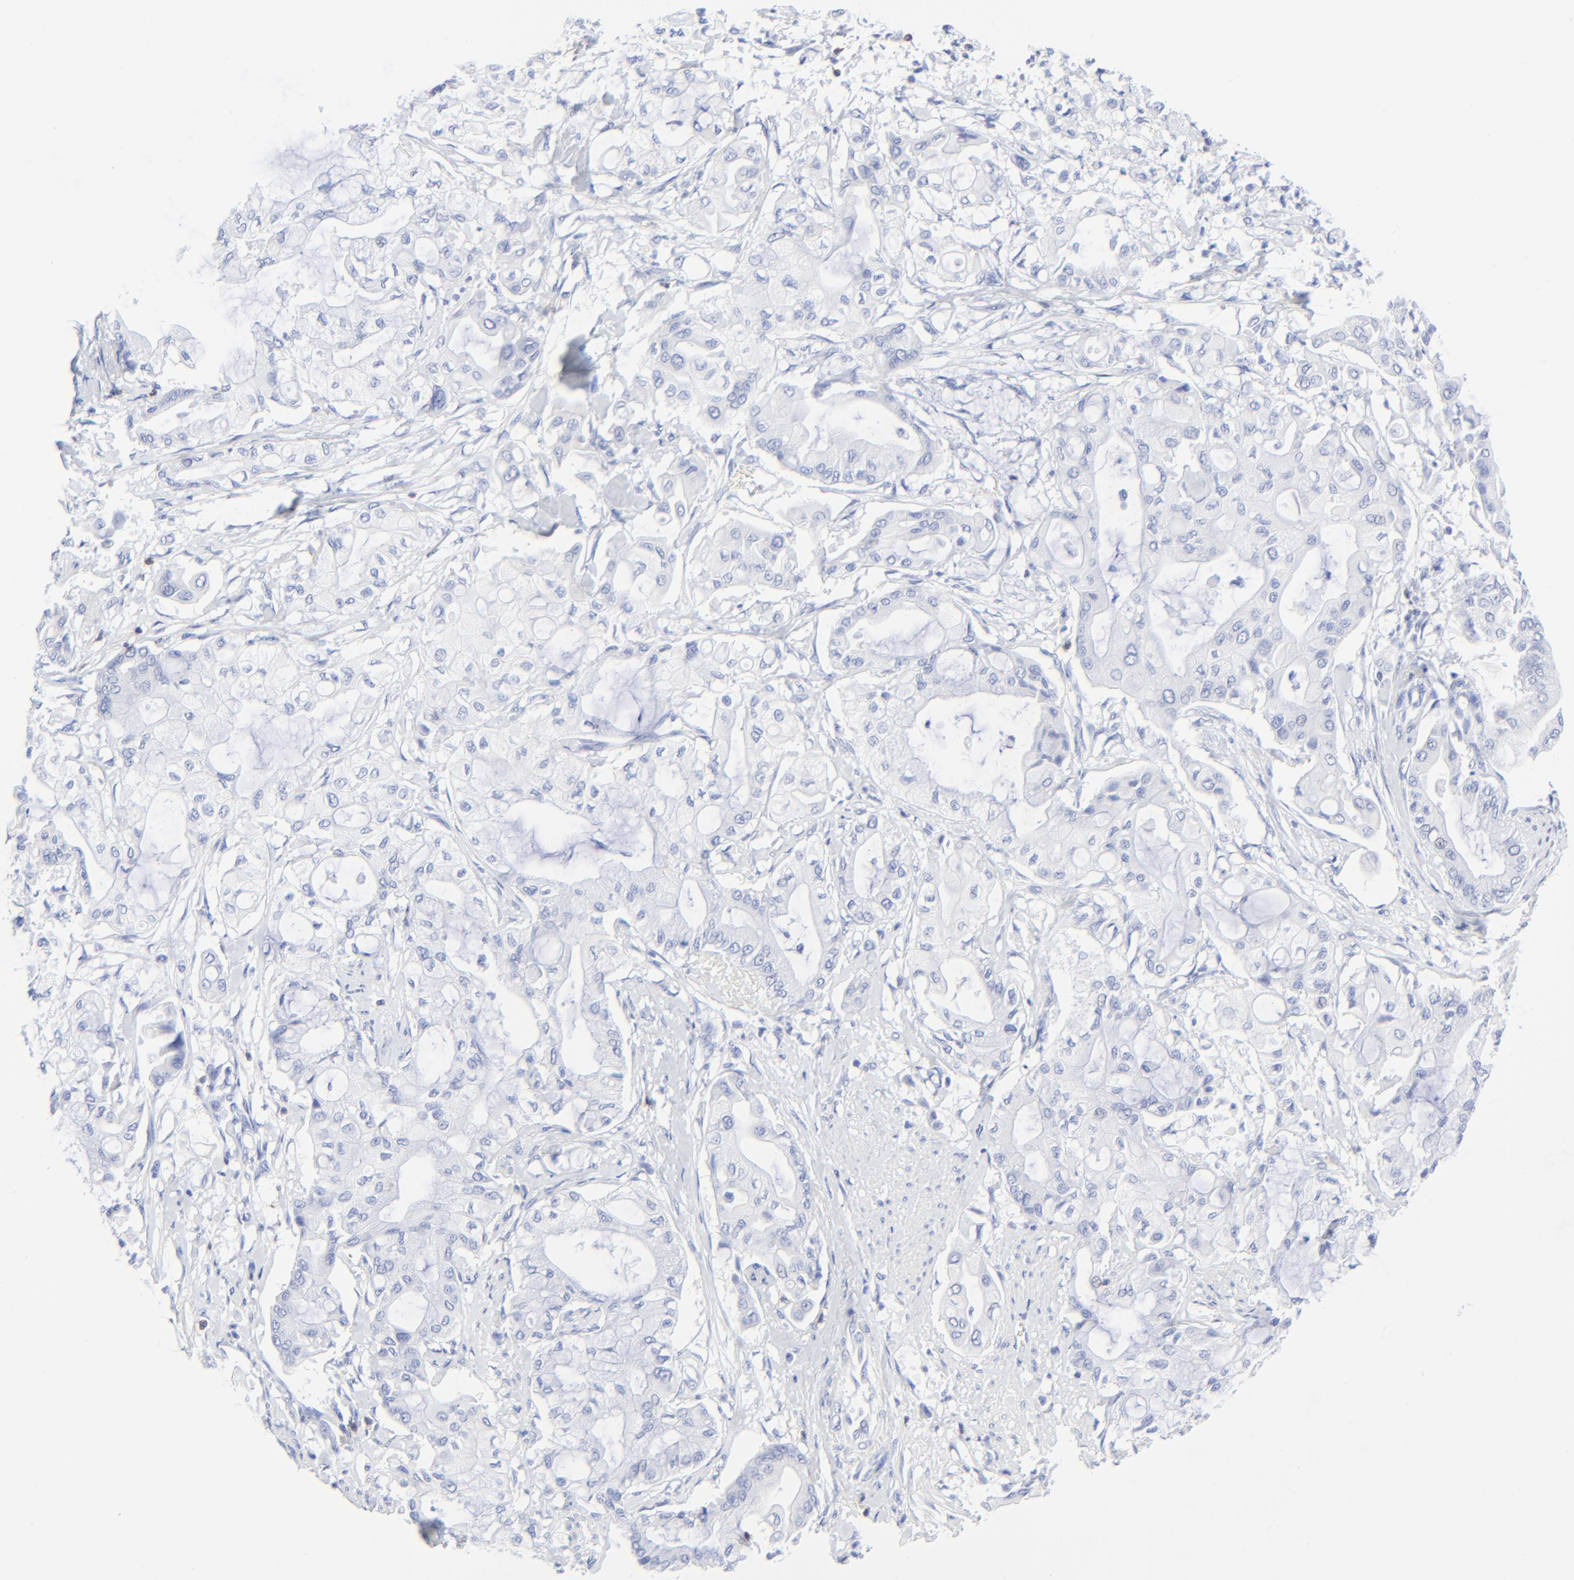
{"staining": {"intensity": "negative", "quantity": "none", "location": "none"}, "tissue": "pancreatic cancer", "cell_type": "Tumor cells", "image_type": "cancer", "snomed": [{"axis": "morphology", "description": "Adenocarcinoma, NOS"}, {"axis": "morphology", "description": "Adenocarcinoma, metastatic, NOS"}, {"axis": "topography", "description": "Lymph node"}, {"axis": "topography", "description": "Pancreas"}, {"axis": "topography", "description": "Duodenum"}], "caption": "A histopathology image of human pancreatic cancer is negative for staining in tumor cells.", "gene": "LCK", "patient": {"sex": "female", "age": 64}}